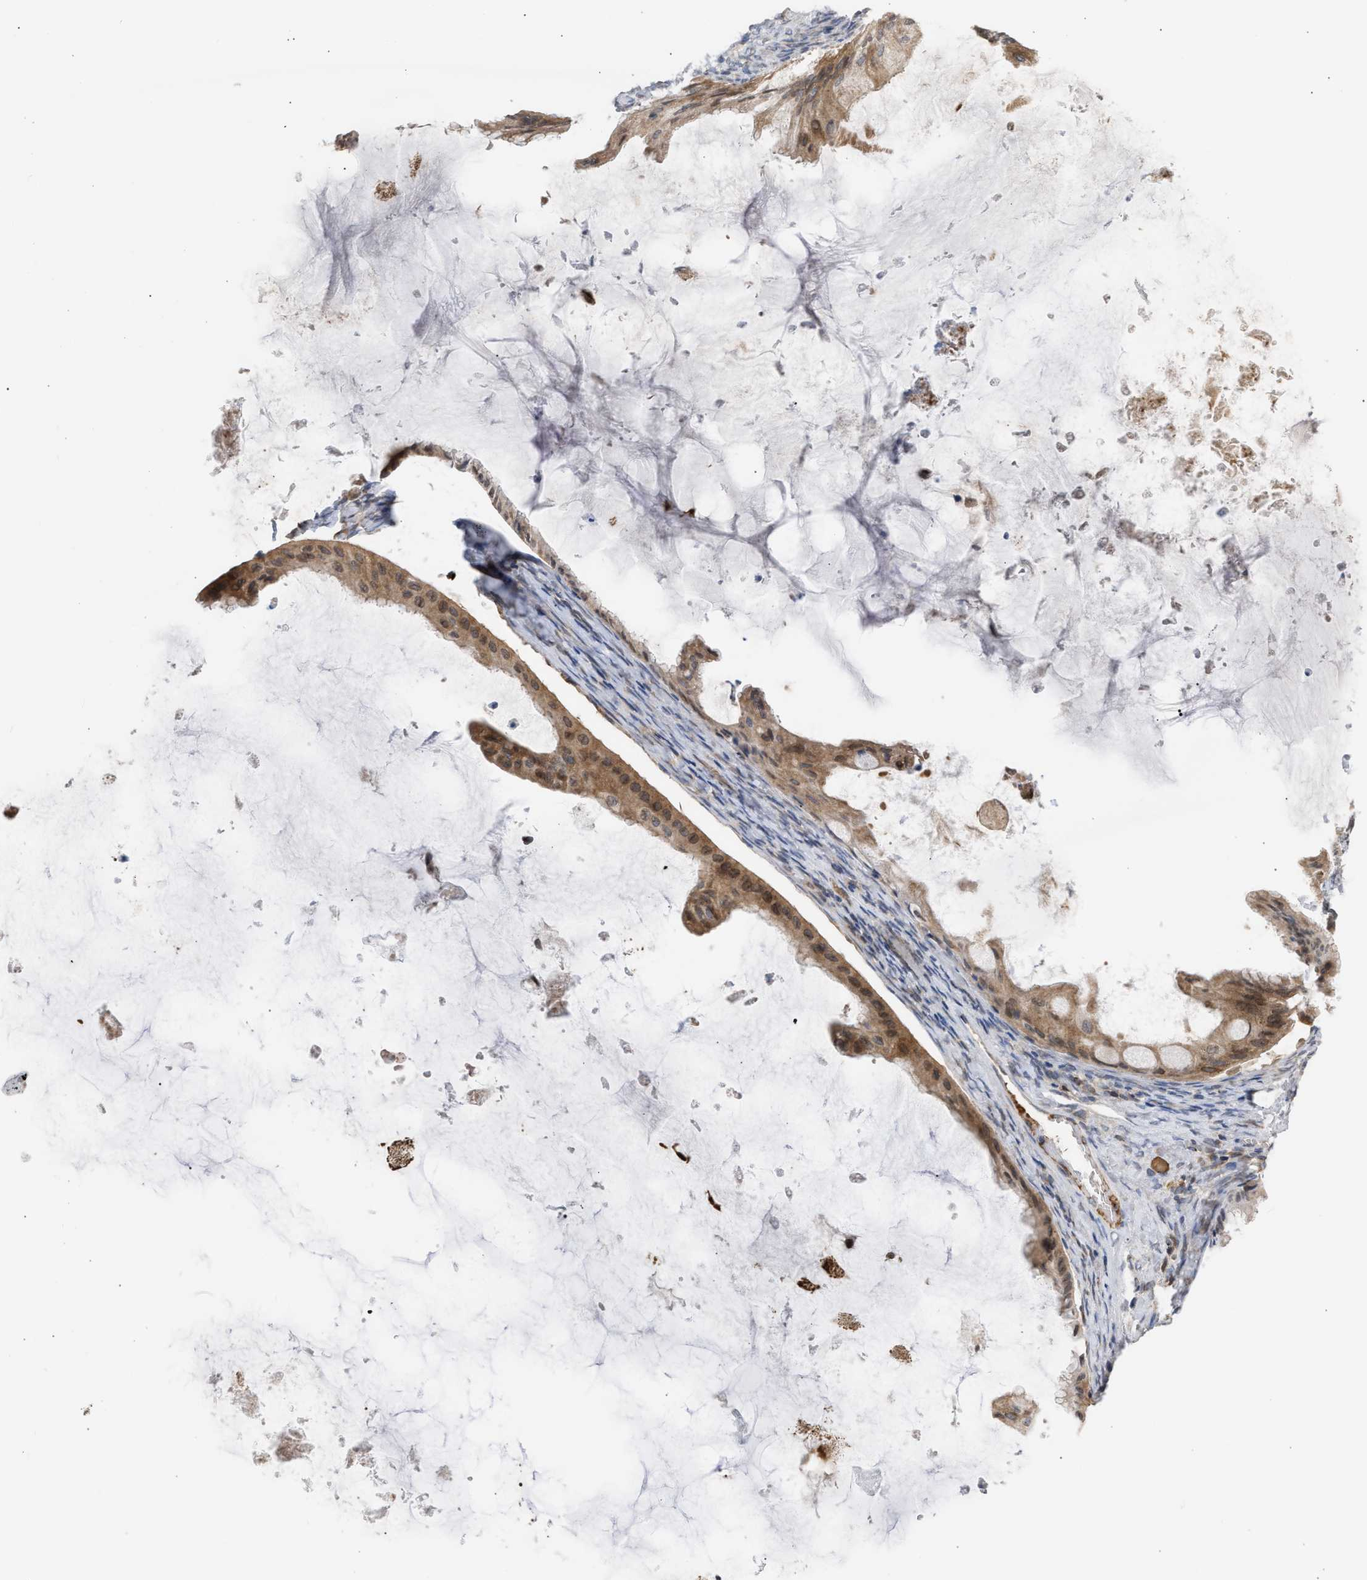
{"staining": {"intensity": "moderate", "quantity": ">75%", "location": "cytoplasmic/membranous,nuclear"}, "tissue": "ovarian cancer", "cell_type": "Tumor cells", "image_type": "cancer", "snomed": [{"axis": "morphology", "description": "Cystadenocarcinoma, mucinous, NOS"}, {"axis": "topography", "description": "Ovary"}], "caption": "Immunohistochemistry (IHC) (DAB (3,3'-diaminobenzidine)) staining of ovarian mucinous cystadenocarcinoma shows moderate cytoplasmic/membranous and nuclear protein staining in about >75% of tumor cells.", "gene": "NUP62", "patient": {"sex": "female", "age": 61}}